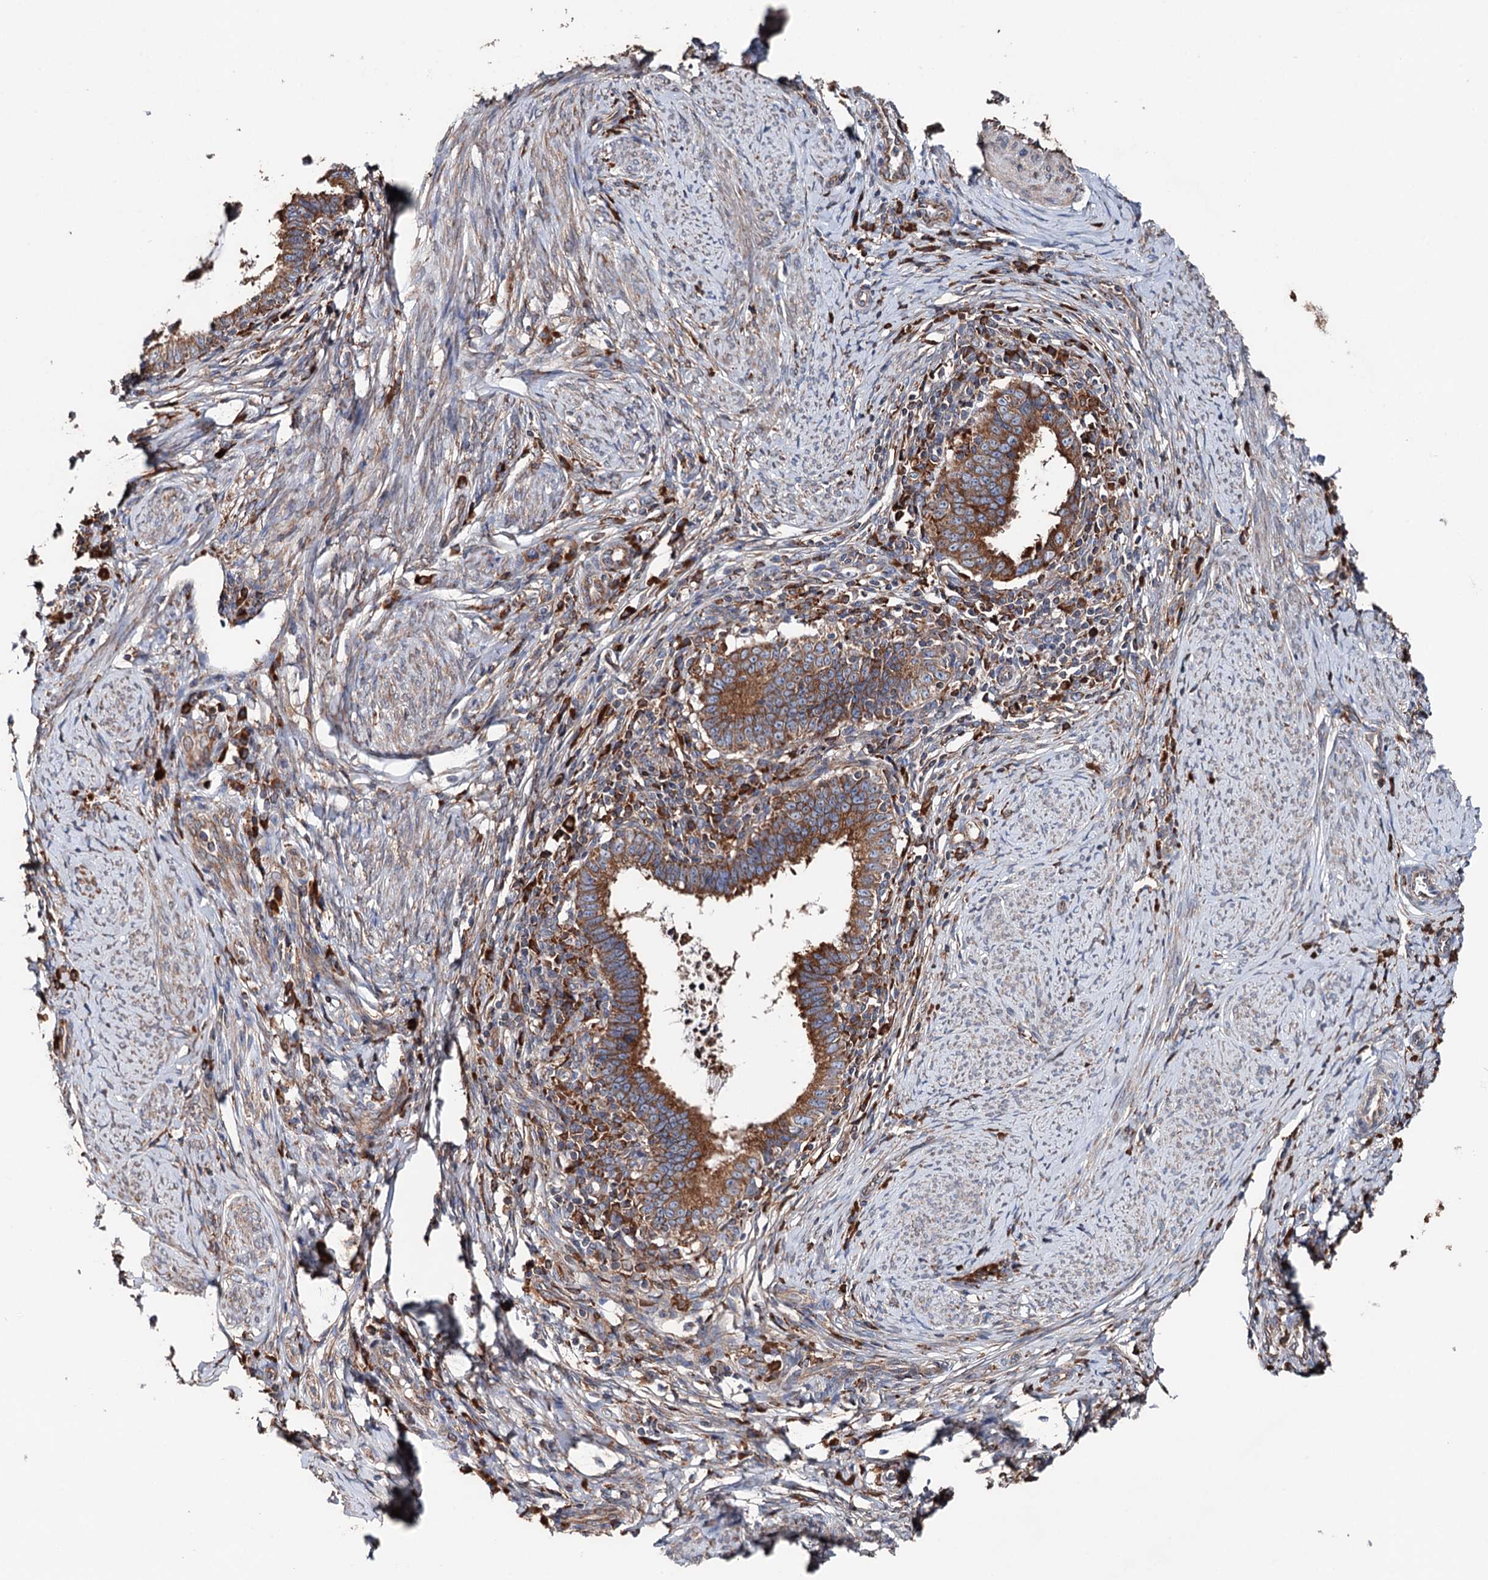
{"staining": {"intensity": "moderate", "quantity": ">75%", "location": "cytoplasmic/membranous"}, "tissue": "cervical cancer", "cell_type": "Tumor cells", "image_type": "cancer", "snomed": [{"axis": "morphology", "description": "Adenocarcinoma, NOS"}, {"axis": "topography", "description": "Cervix"}], "caption": "Cervical adenocarcinoma stained with immunohistochemistry demonstrates moderate cytoplasmic/membranous staining in about >75% of tumor cells. Nuclei are stained in blue.", "gene": "ERP29", "patient": {"sex": "female", "age": 36}}